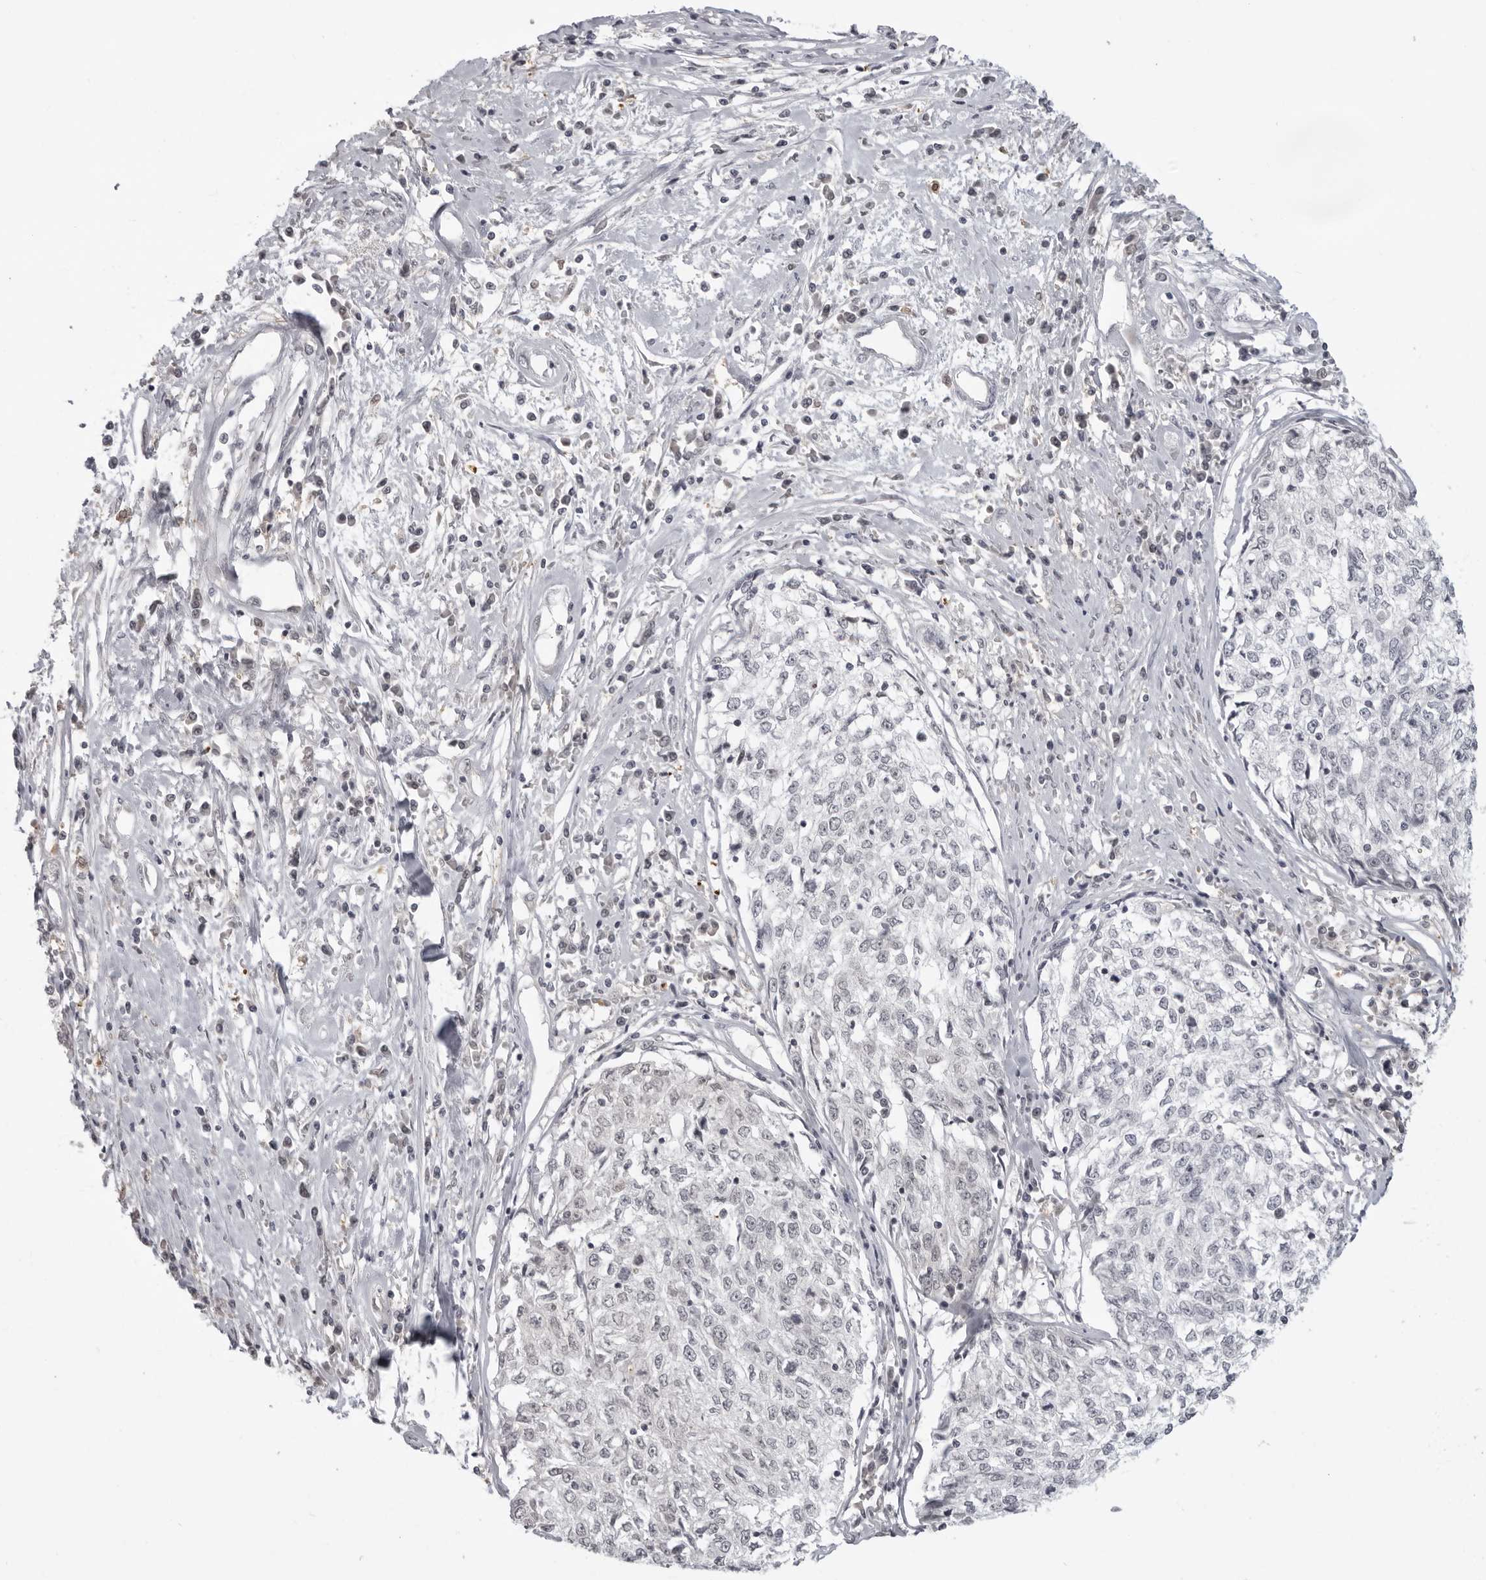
{"staining": {"intensity": "weak", "quantity": "<25%", "location": "nuclear"}, "tissue": "cervical cancer", "cell_type": "Tumor cells", "image_type": "cancer", "snomed": [{"axis": "morphology", "description": "Squamous cell carcinoma, NOS"}, {"axis": "topography", "description": "Cervix"}], "caption": "There is no significant expression in tumor cells of cervical cancer.", "gene": "SRGAP2", "patient": {"sex": "female", "age": 57}}